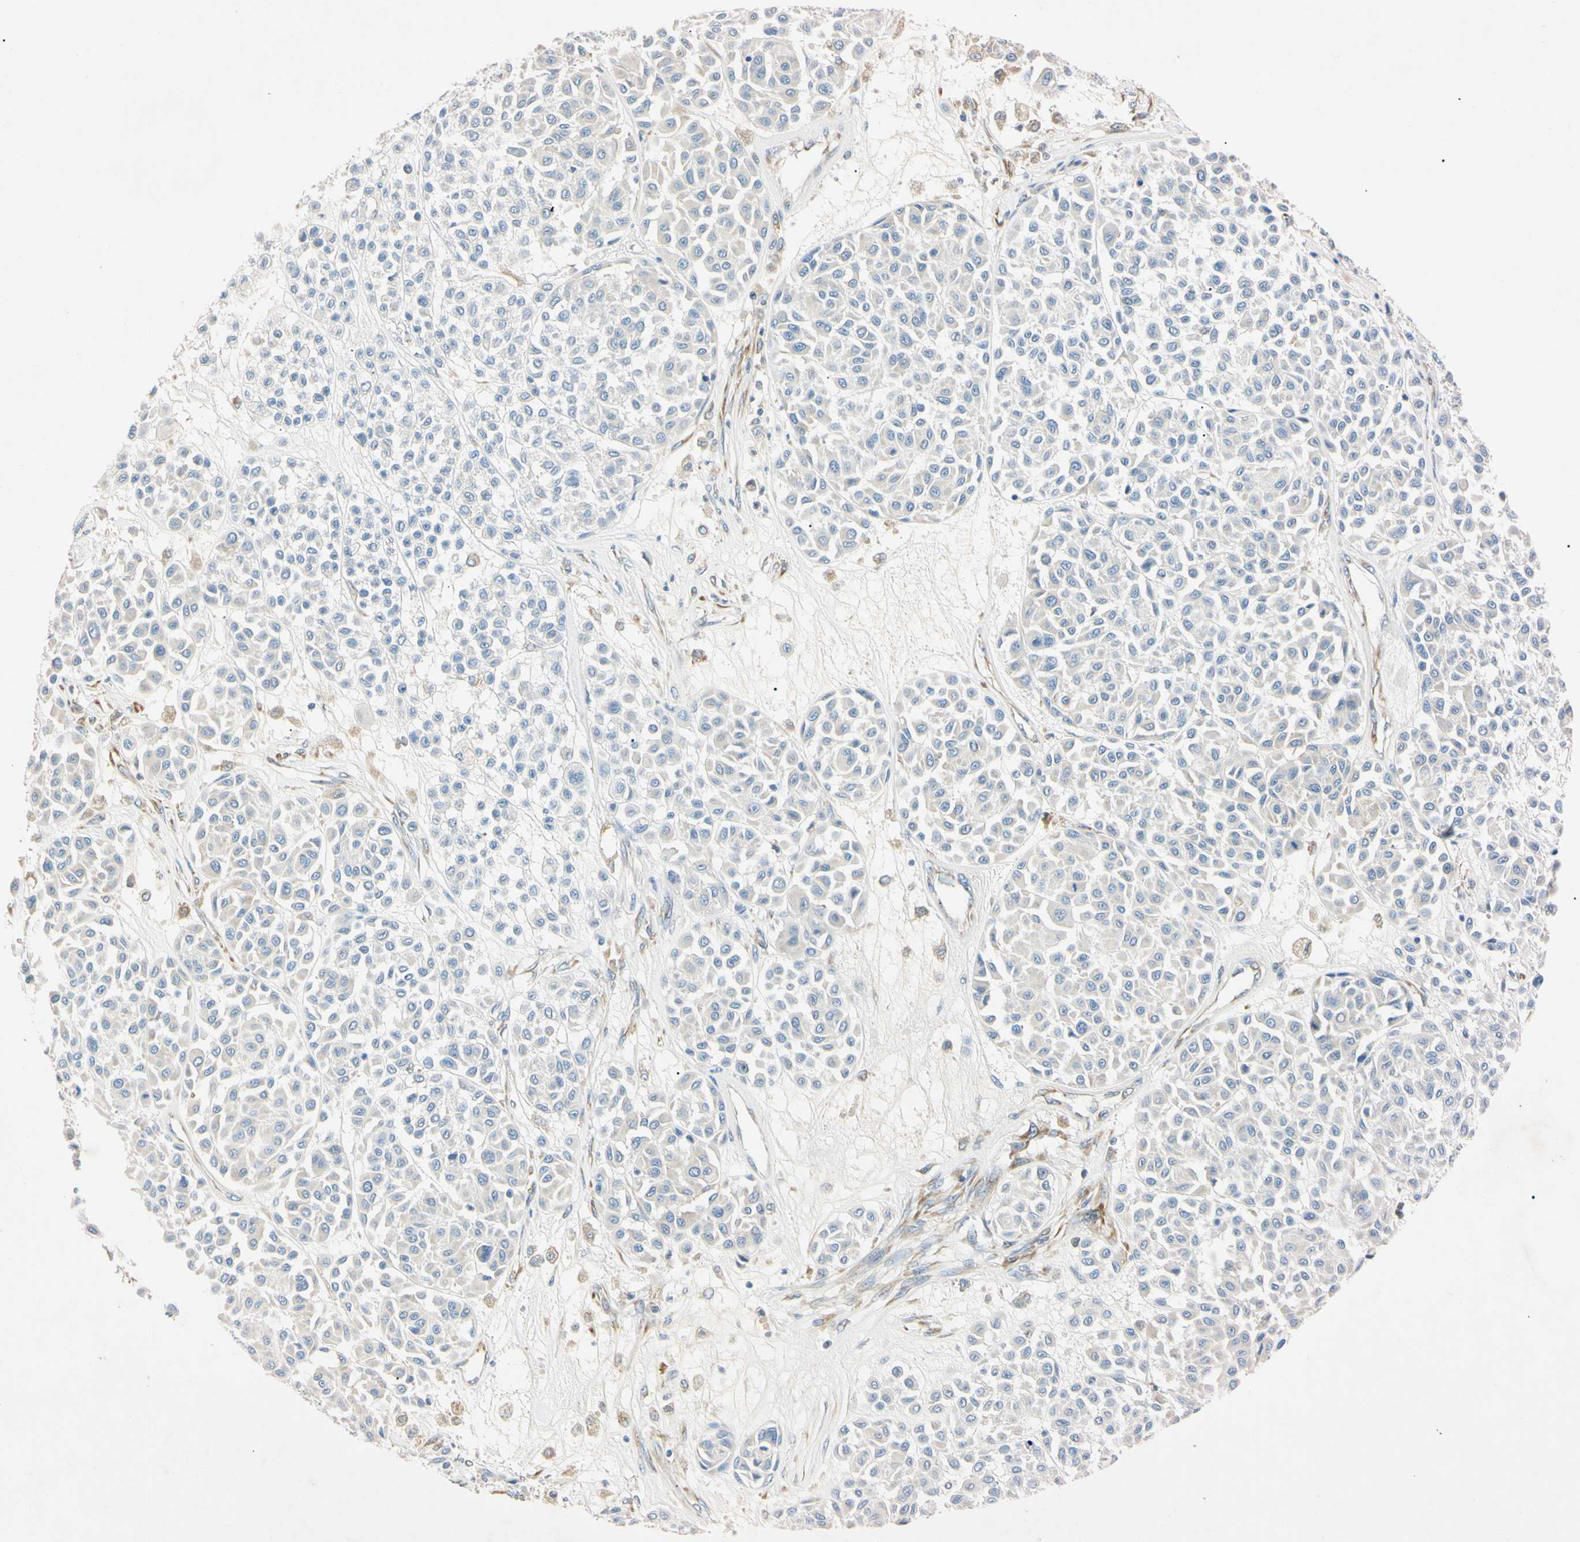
{"staining": {"intensity": "negative", "quantity": "none", "location": "none"}, "tissue": "melanoma", "cell_type": "Tumor cells", "image_type": "cancer", "snomed": [{"axis": "morphology", "description": "Malignant melanoma, Metastatic site"}, {"axis": "topography", "description": "Soft tissue"}], "caption": "Micrograph shows no significant protein expression in tumor cells of malignant melanoma (metastatic site).", "gene": "DNAJB12", "patient": {"sex": "male", "age": 41}}